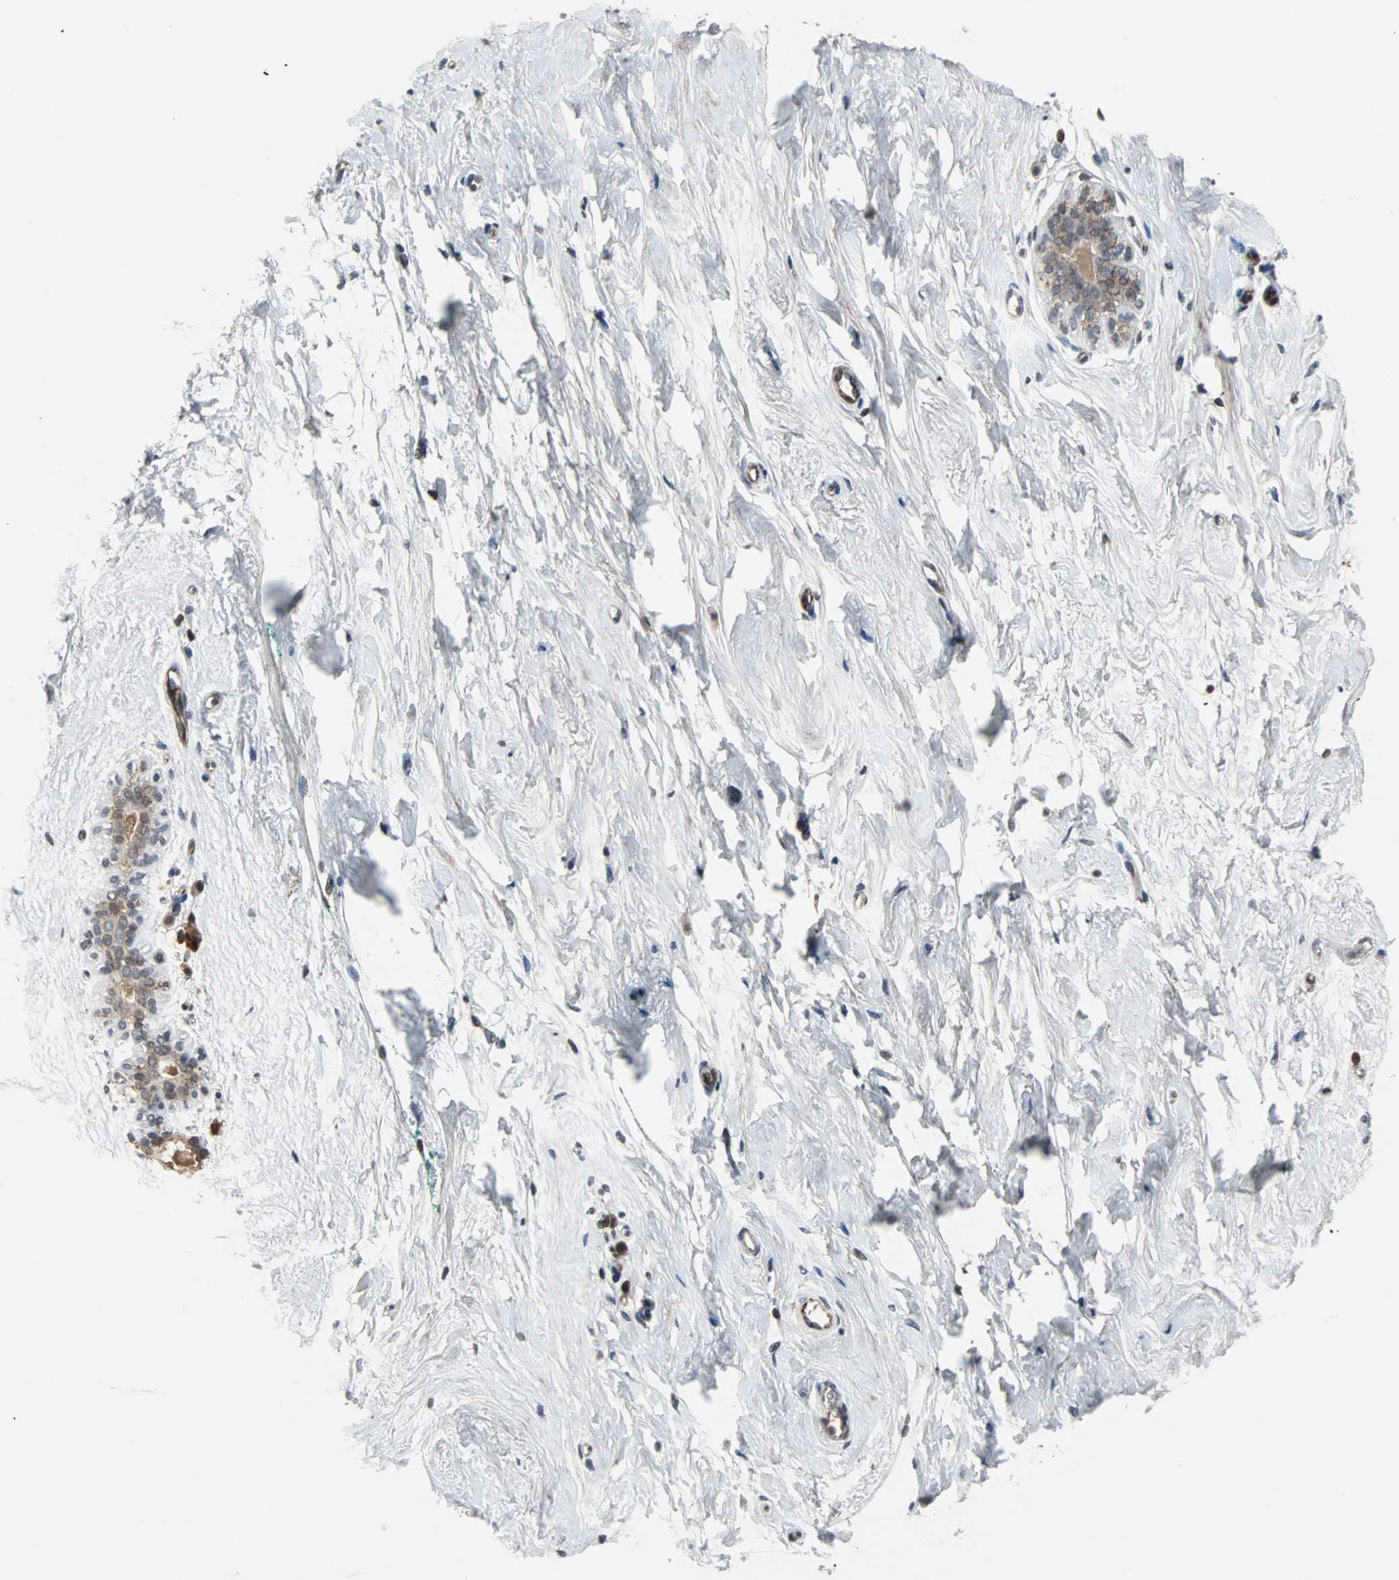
{"staining": {"intensity": "weak", "quantity": "25%-75%", "location": "cytoplasmic/membranous,nuclear"}, "tissue": "breast", "cell_type": "Adipocytes", "image_type": "normal", "snomed": [{"axis": "morphology", "description": "Normal tissue, NOS"}, {"axis": "topography", "description": "Breast"}], "caption": "Immunohistochemistry of normal breast demonstrates low levels of weak cytoplasmic/membranous,nuclear positivity in approximately 25%-75% of adipocytes. (IHC, brightfield microscopy, high magnification).", "gene": "LSR", "patient": {"sex": "female", "age": 52}}